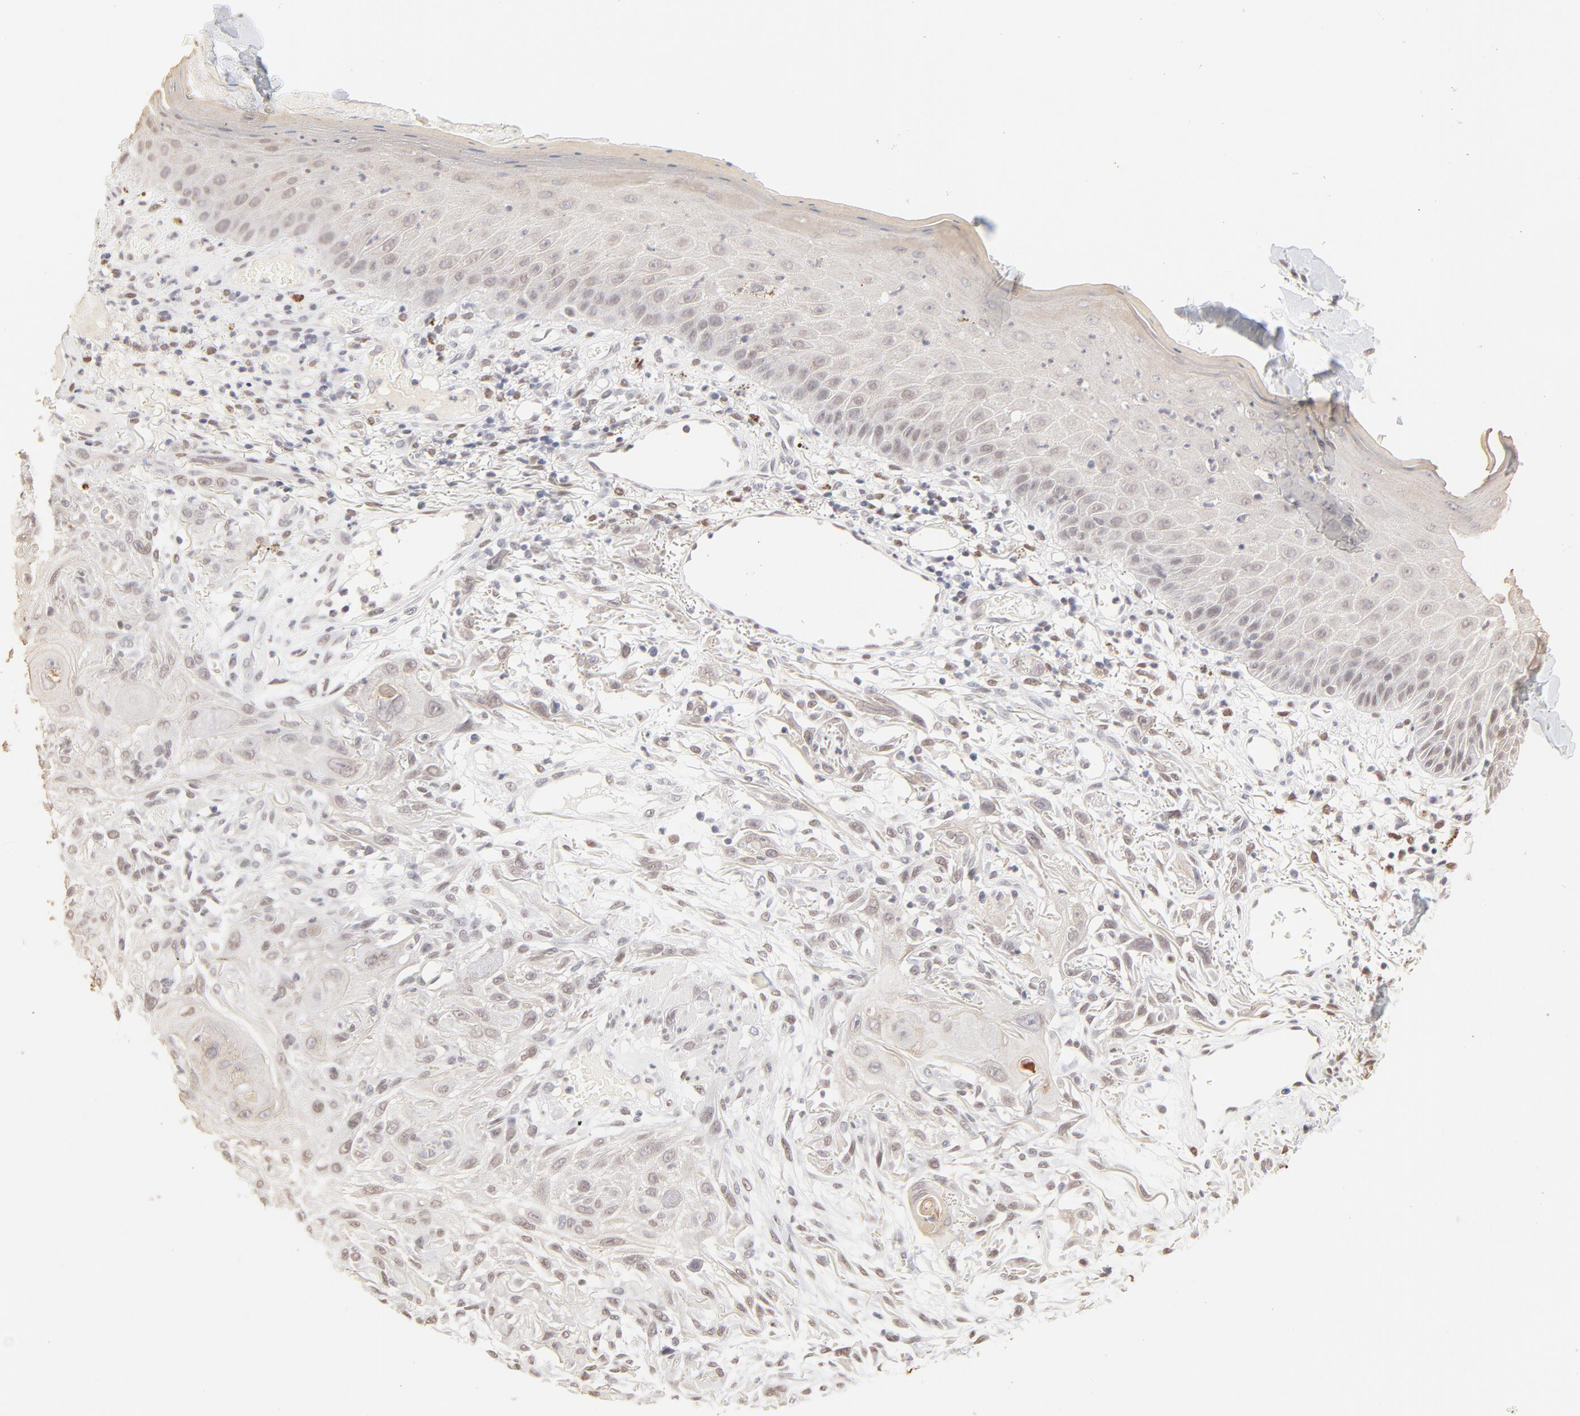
{"staining": {"intensity": "weak", "quantity": "<25%", "location": "cytoplasmic/membranous"}, "tissue": "skin cancer", "cell_type": "Tumor cells", "image_type": "cancer", "snomed": [{"axis": "morphology", "description": "Squamous cell carcinoma, NOS"}, {"axis": "topography", "description": "Skin"}], "caption": "DAB immunohistochemical staining of squamous cell carcinoma (skin) reveals no significant positivity in tumor cells.", "gene": "PBX3", "patient": {"sex": "female", "age": 59}}